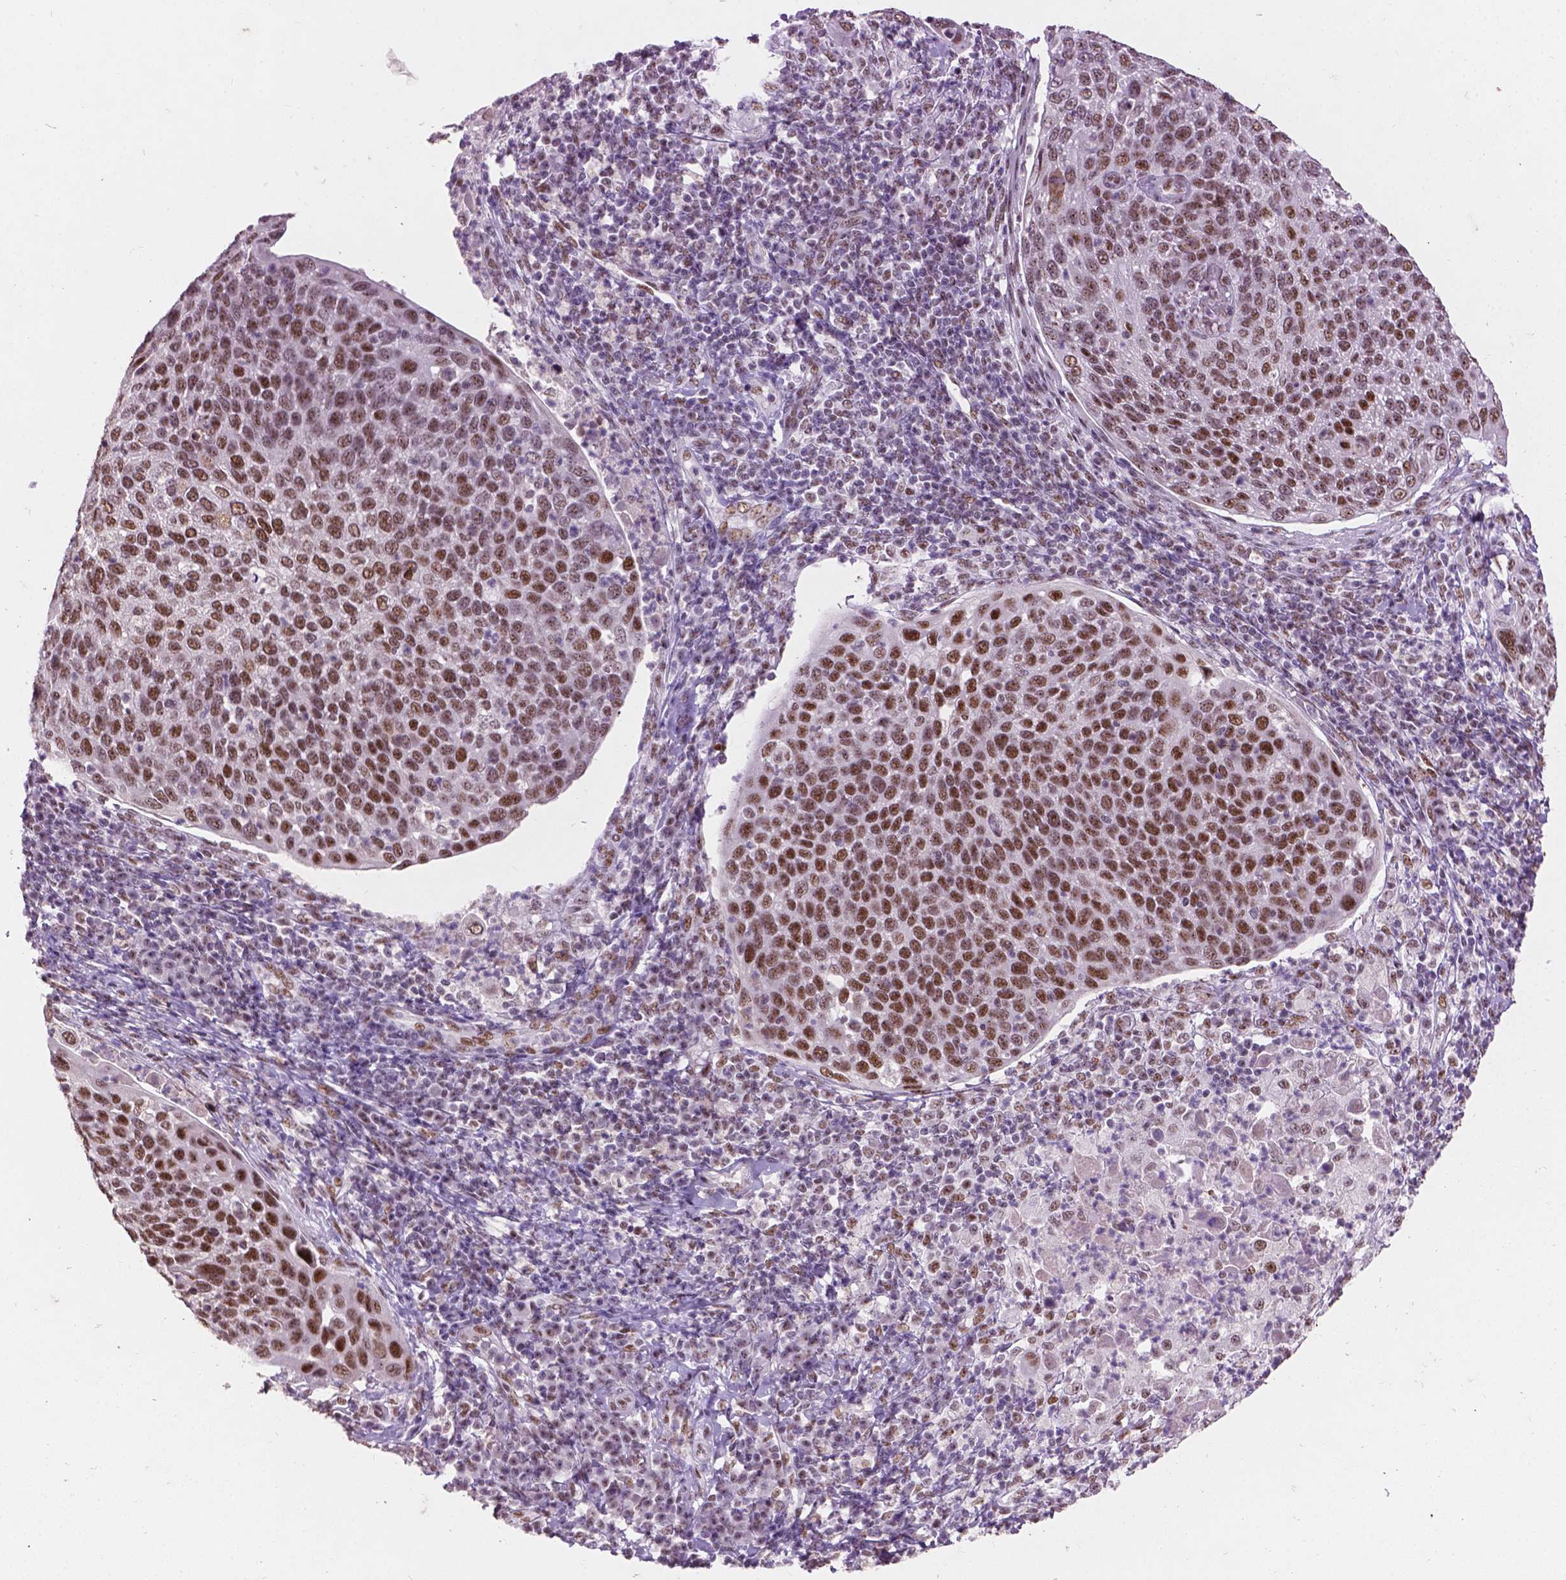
{"staining": {"intensity": "moderate", "quantity": ">75%", "location": "nuclear"}, "tissue": "cervical cancer", "cell_type": "Tumor cells", "image_type": "cancer", "snomed": [{"axis": "morphology", "description": "Squamous cell carcinoma, NOS"}, {"axis": "topography", "description": "Cervix"}], "caption": "Immunohistochemical staining of cervical cancer demonstrates moderate nuclear protein expression in about >75% of tumor cells.", "gene": "COIL", "patient": {"sex": "female", "age": 54}}